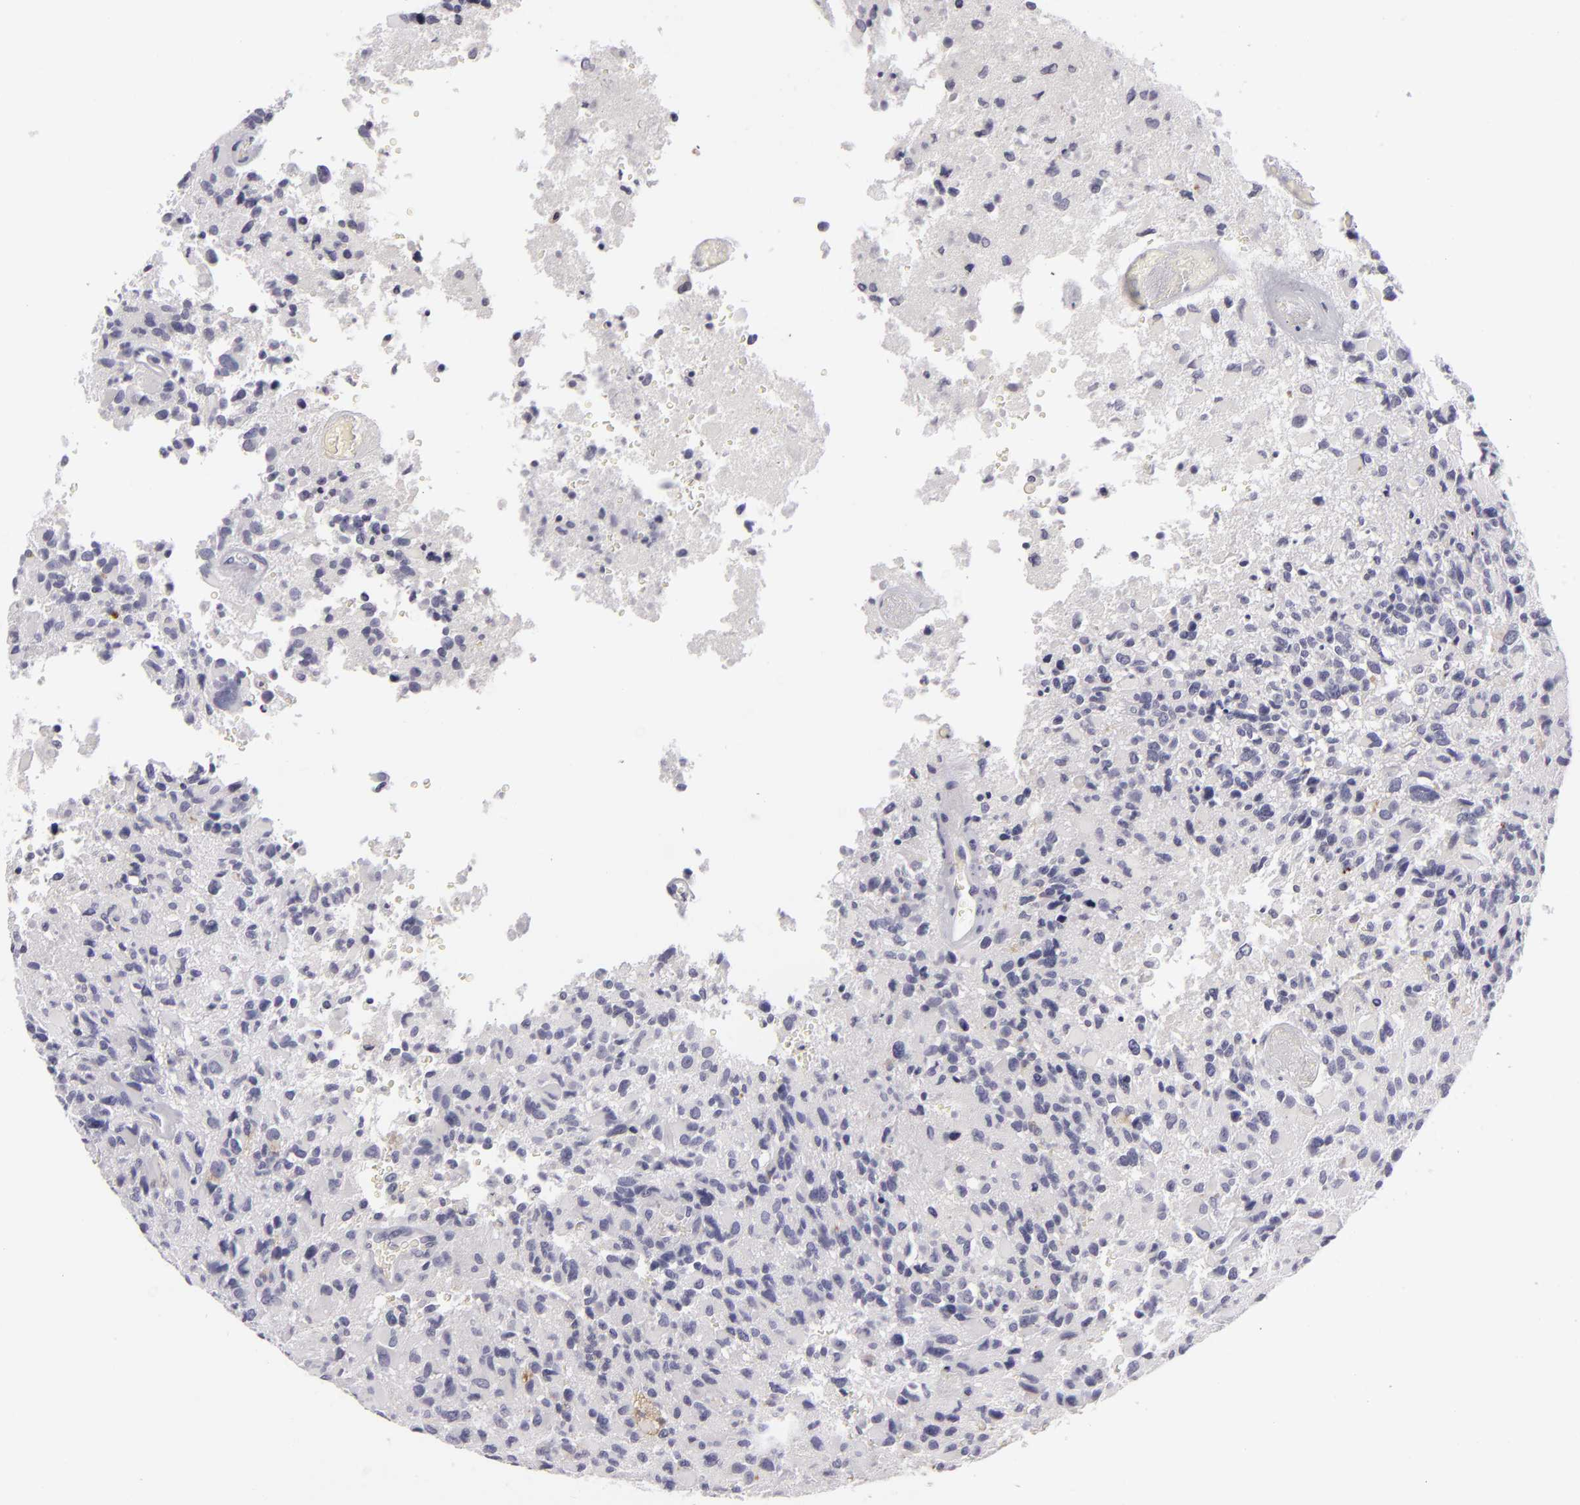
{"staining": {"intensity": "negative", "quantity": "none", "location": "none"}, "tissue": "glioma", "cell_type": "Tumor cells", "image_type": "cancer", "snomed": [{"axis": "morphology", "description": "Glioma, malignant, High grade"}, {"axis": "topography", "description": "Brain"}], "caption": "A high-resolution image shows immunohistochemistry staining of malignant glioma (high-grade), which displays no significant staining in tumor cells.", "gene": "TNNC1", "patient": {"sex": "male", "age": 69}}